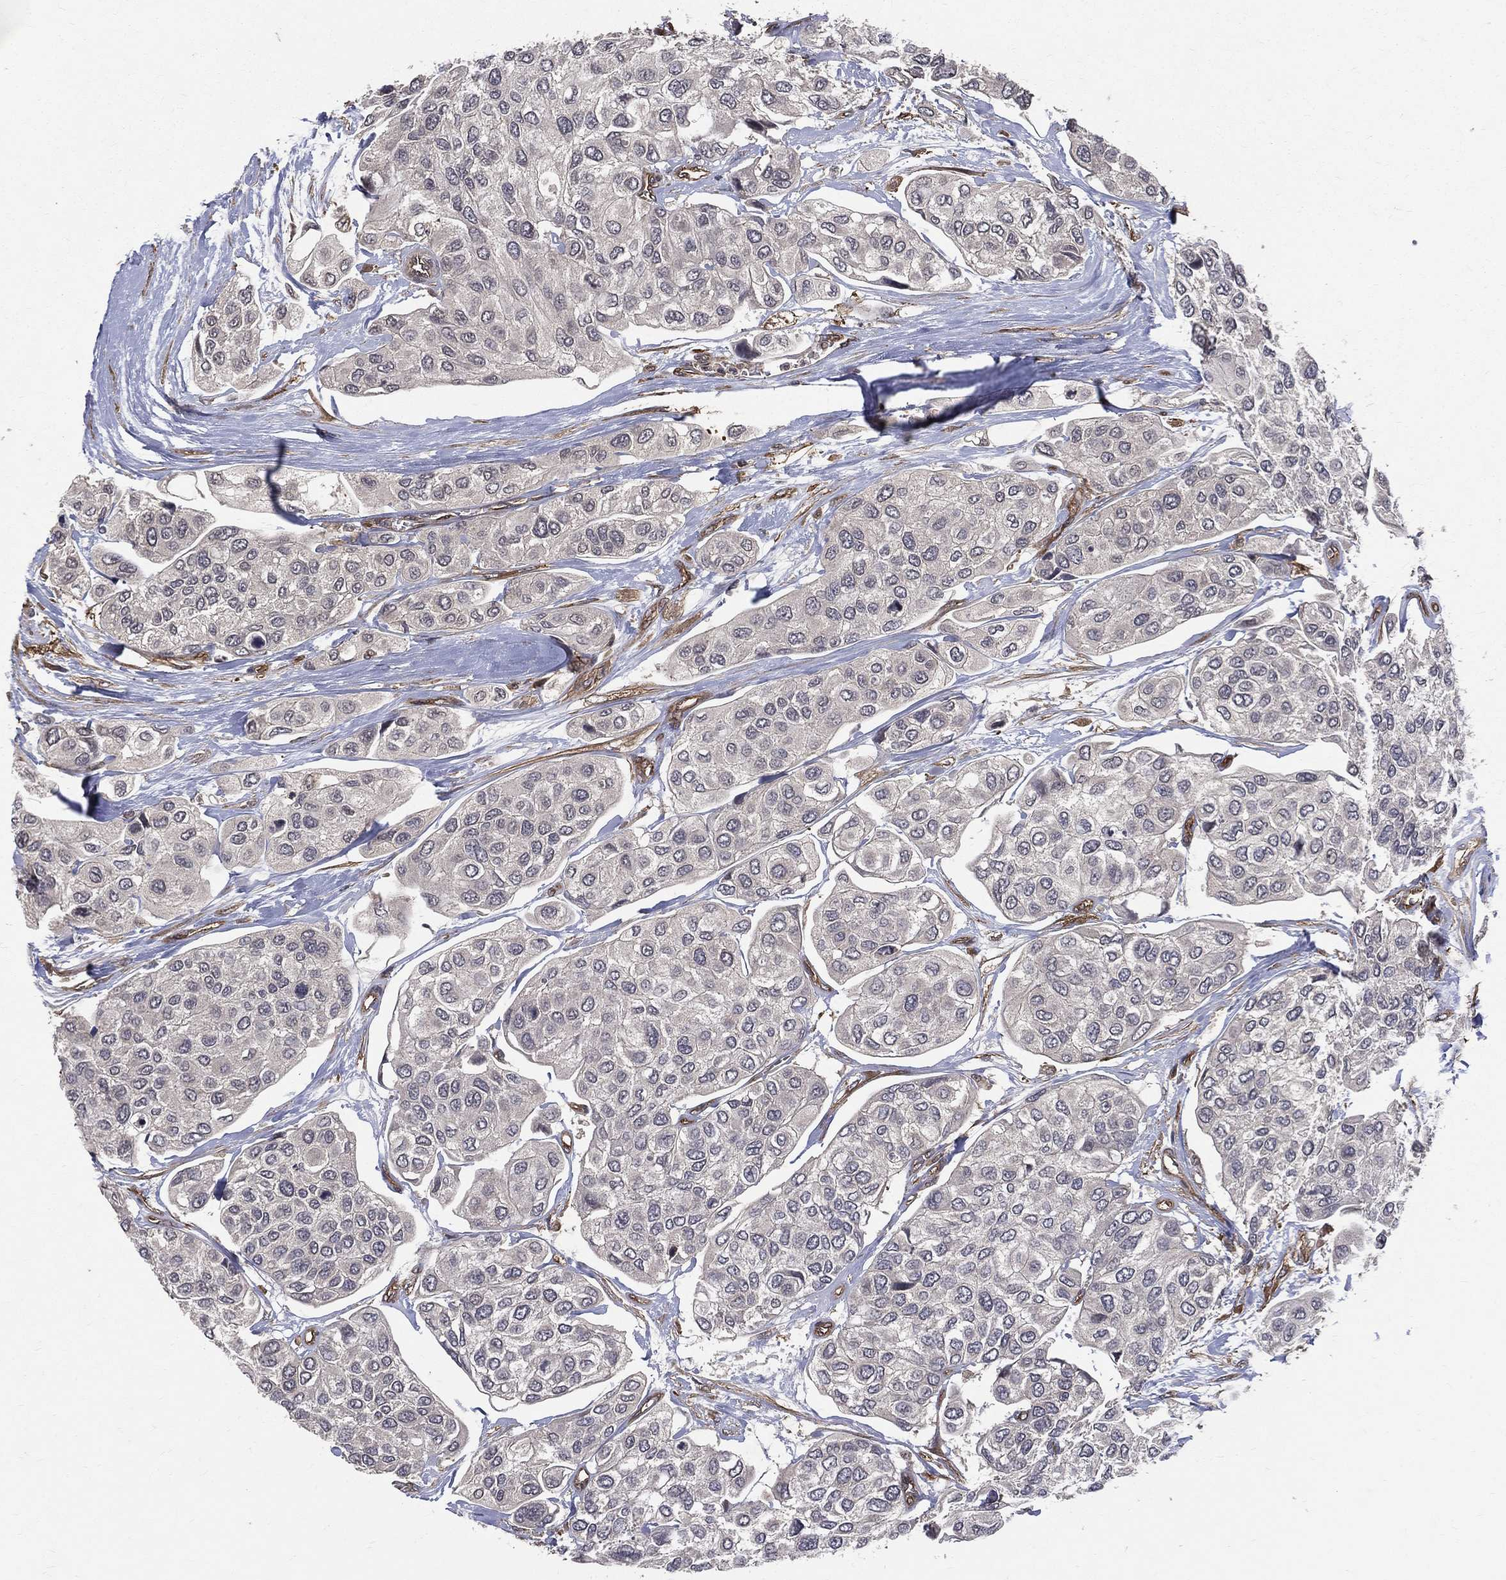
{"staining": {"intensity": "negative", "quantity": "none", "location": "none"}, "tissue": "urothelial cancer", "cell_type": "Tumor cells", "image_type": "cancer", "snomed": [{"axis": "morphology", "description": "Urothelial carcinoma, High grade"}, {"axis": "topography", "description": "Urinary bladder"}], "caption": "There is no significant expression in tumor cells of urothelial carcinoma (high-grade).", "gene": "DPYSL2", "patient": {"sex": "male", "age": 77}}